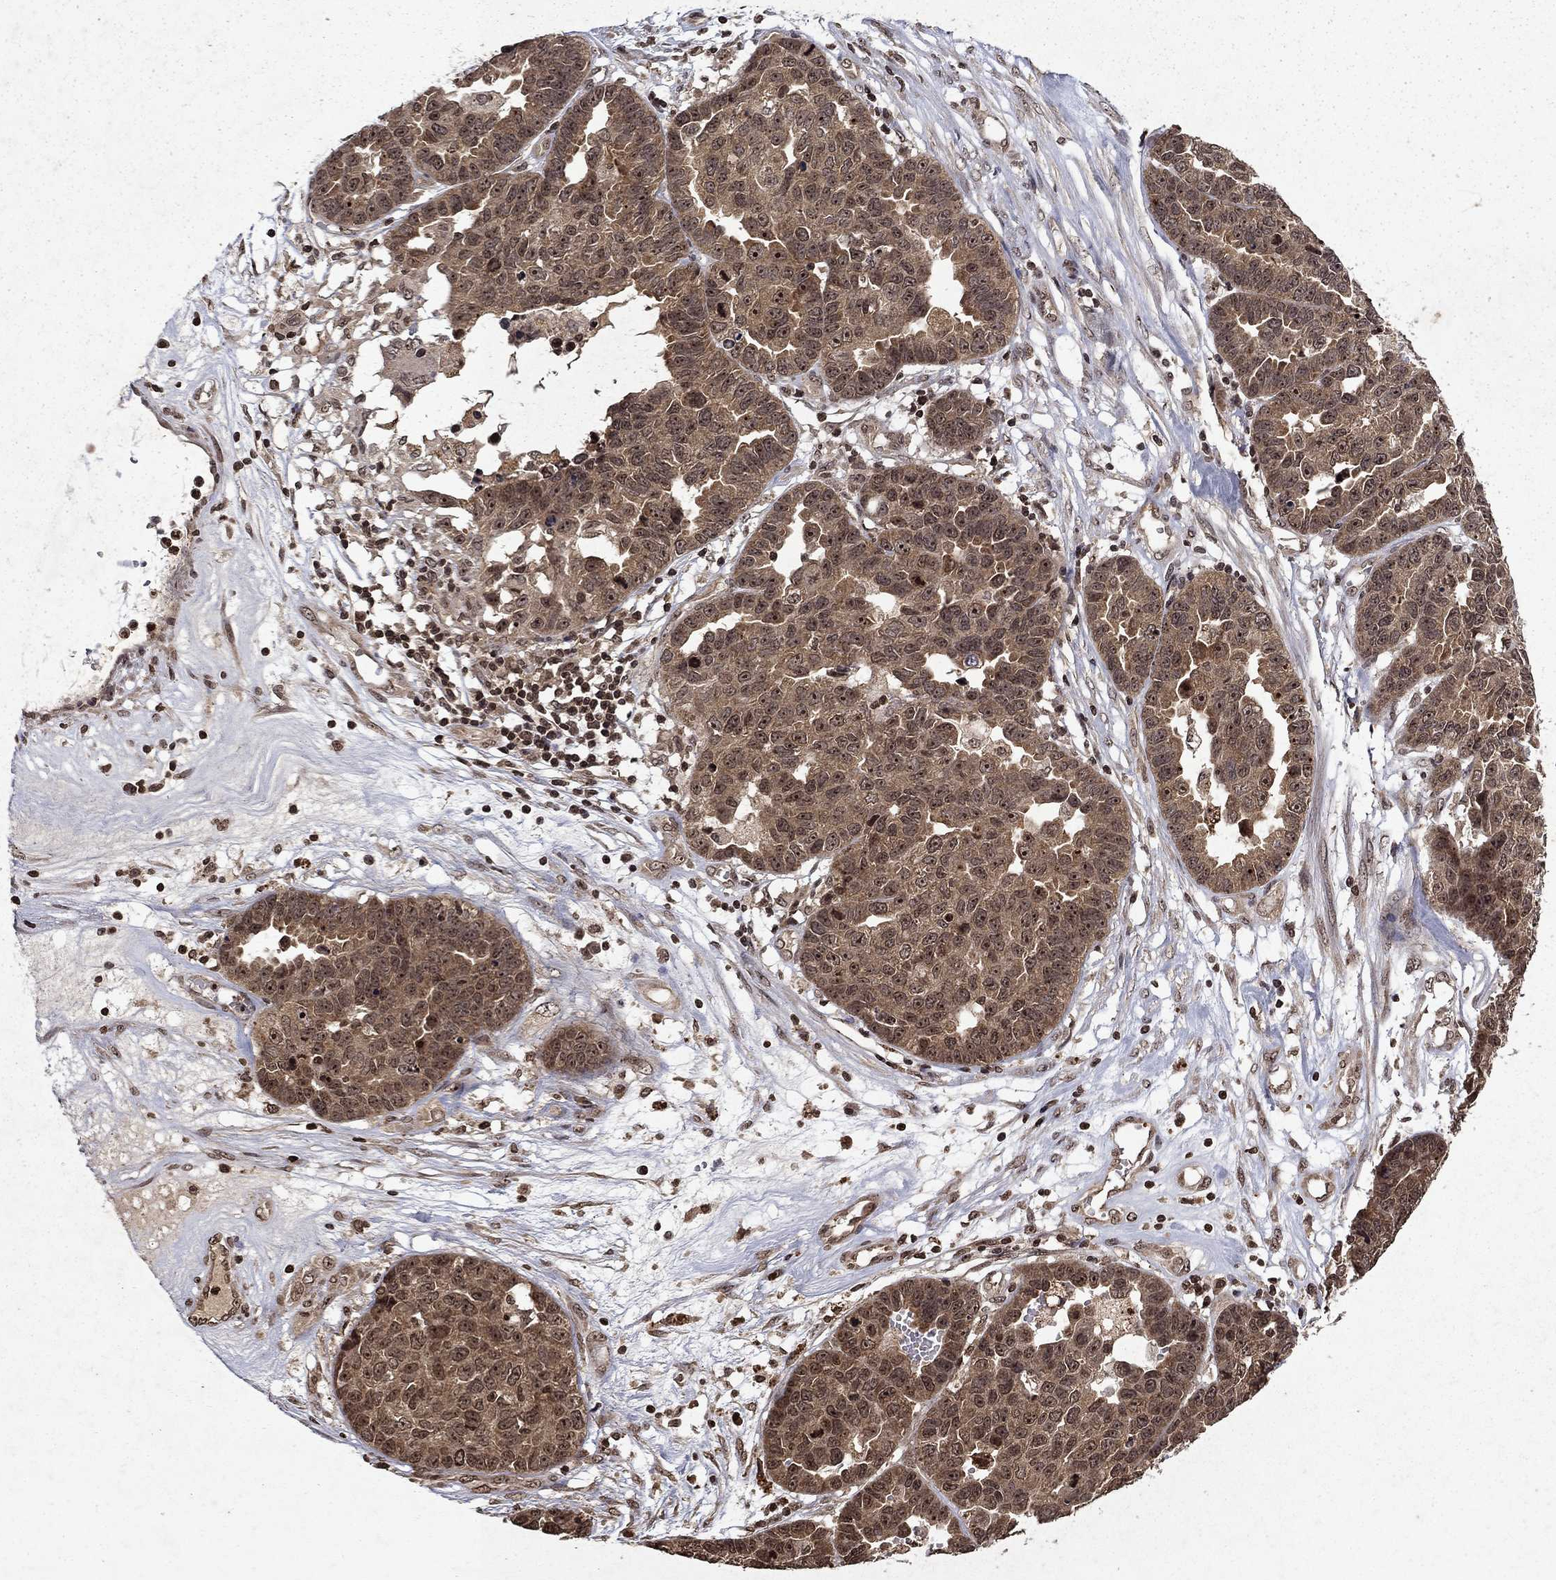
{"staining": {"intensity": "moderate", "quantity": ">75%", "location": "cytoplasmic/membranous"}, "tissue": "ovarian cancer", "cell_type": "Tumor cells", "image_type": "cancer", "snomed": [{"axis": "morphology", "description": "Cystadenocarcinoma, serous, NOS"}, {"axis": "topography", "description": "Ovary"}], "caption": "Brown immunohistochemical staining in ovarian serous cystadenocarcinoma displays moderate cytoplasmic/membranous positivity in approximately >75% of tumor cells. The staining was performed using DAB (3,3'-diaminobenzidine) to visualize the protein expression in brown, while the nuclei were stained in blue with hematoxylin (Magnification: 20x).", "gene": "PIN4", "patient": {"sex": "female", "age": 87}}